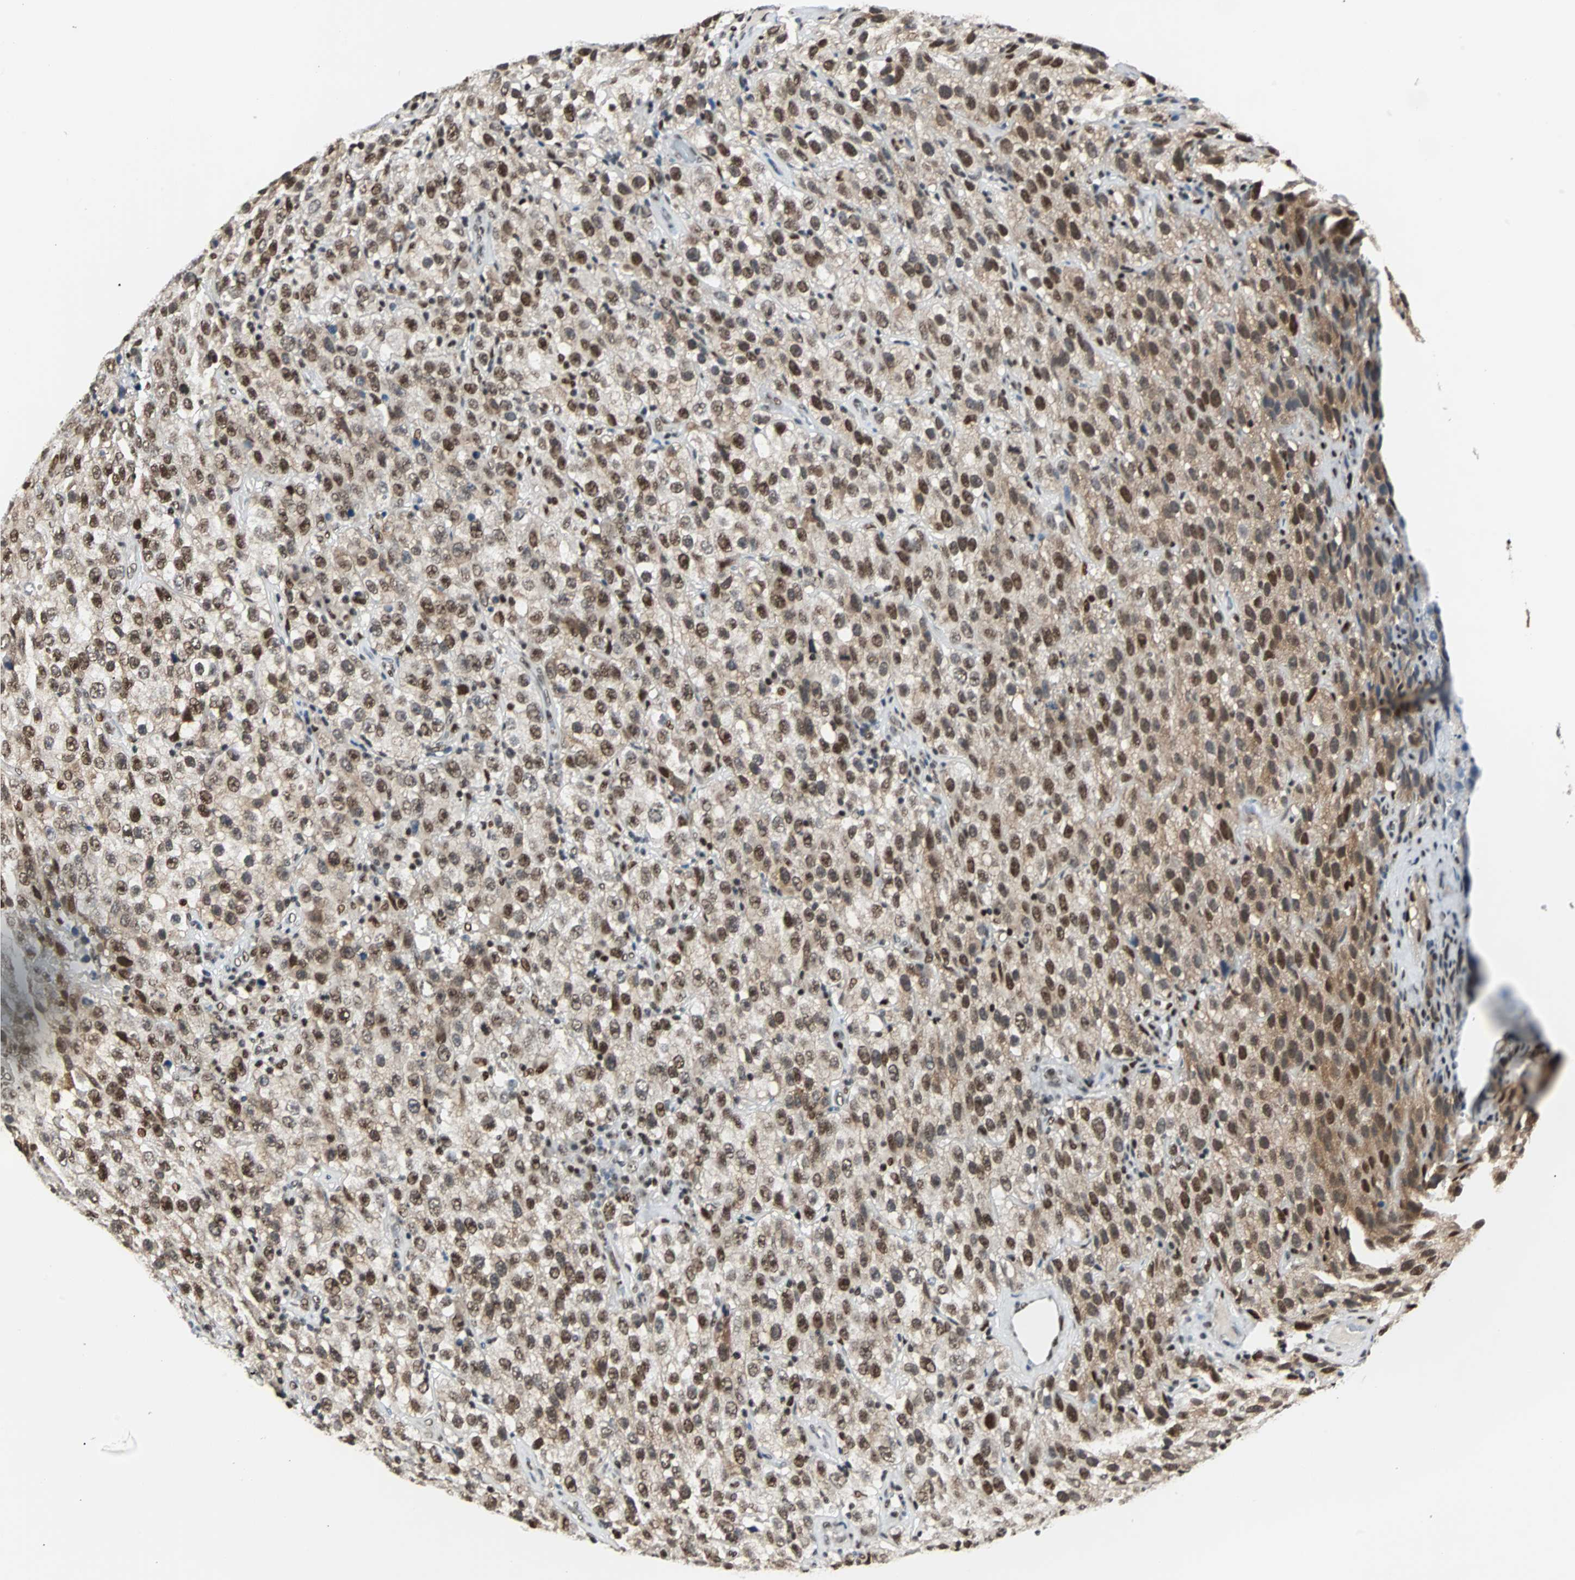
{"staining": {"intensity": "moderate", "quantity": ">75%", "location": "cytoplasmic/membranous,nuclear"}, "tissue": "testis cancer", "cell_type": "Tumor cells", "image_type": "cancer", "snomed": [{"axis": "morphology", "description": "Seminoma, NOS"}, {"axis": "topography", "description": "Testis"}], "caption": "This is a photomicrograph of immunohistochemistry staining of testis cancer, which shows moderate positivity in the cytoplasmic/membranous and nuclear of tumor cells.", "gene": "XRCC4", "patient": {"sex": "male", "age": 52}}